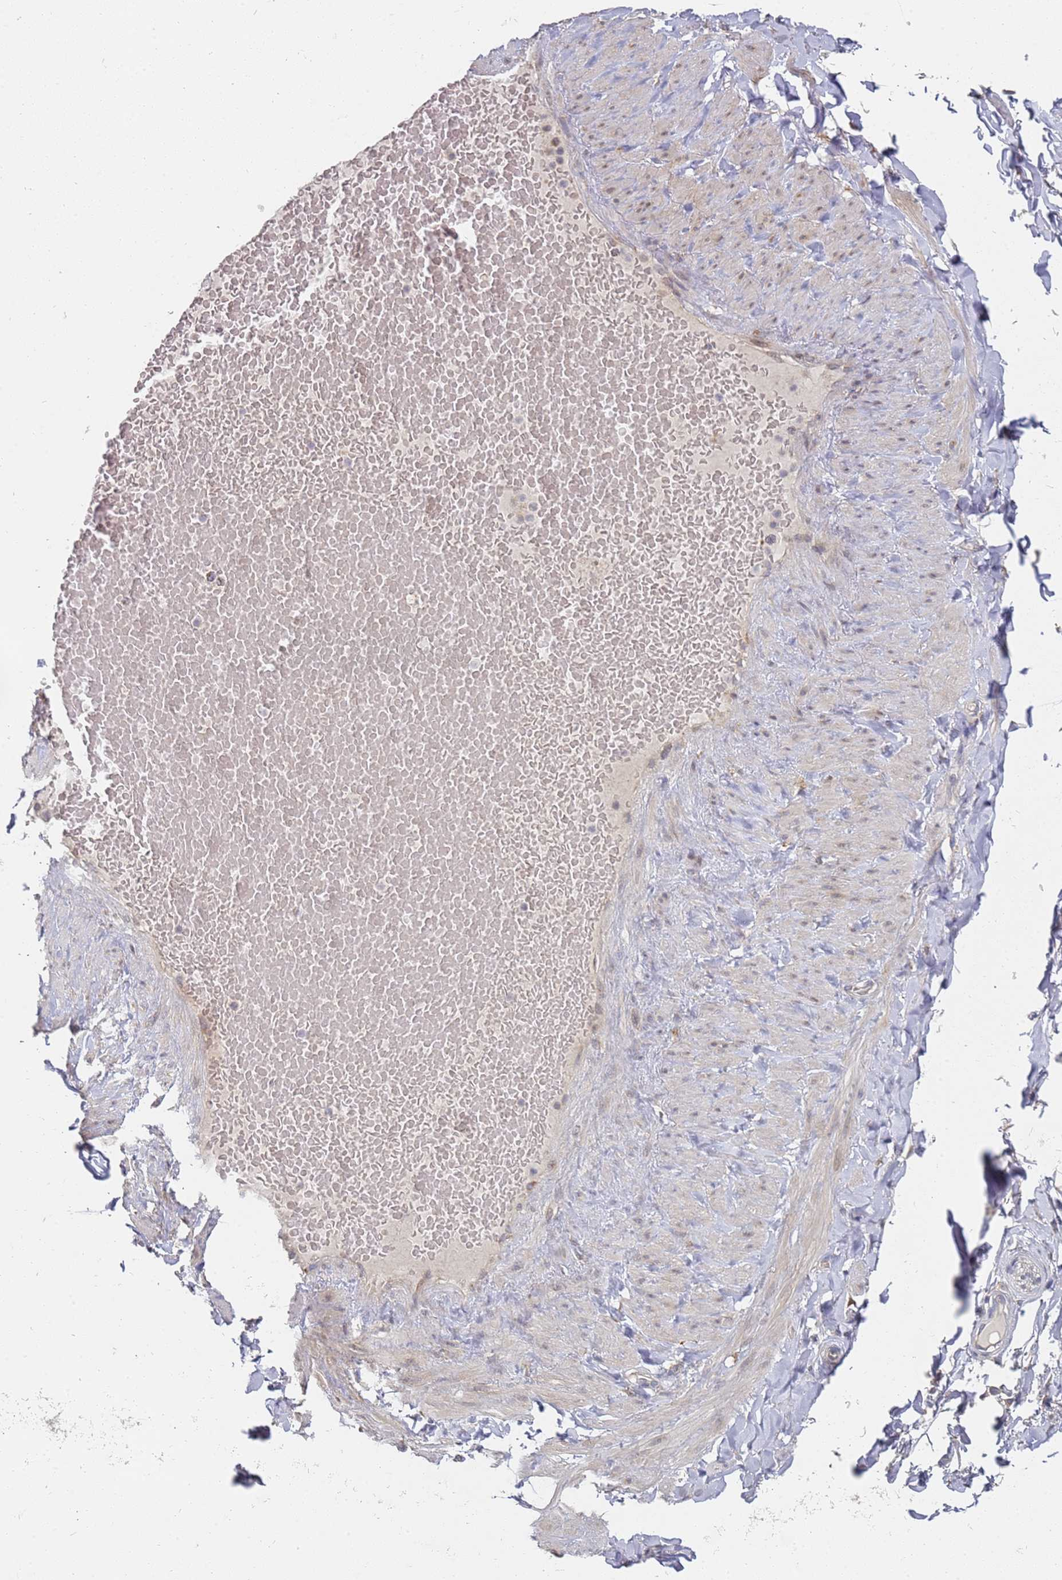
{"staining": {"intensity": "moderate", "quantity": ">75%", "location": "cytoplasmic/membranous"}, "tissue": "soft tissue", "cell_type": "Chondrocytes", "image_type": "normal", "snomed": [{"axis": "morphology", "description": "Normal tissue, NOS"}, {"axis": "topography", "description": "Soft tissue"}, {"axis": "topography", "description": "Vascular tissue"}], "caption": "Soft tissue stained with DAB immunohistochemistry shows medium levels of moderate cytoplasmic/membranous positivity in approximately >75% of chondrocytes.", "gene": "VRK2", "patient": {"sex": "male", "age": 54}}